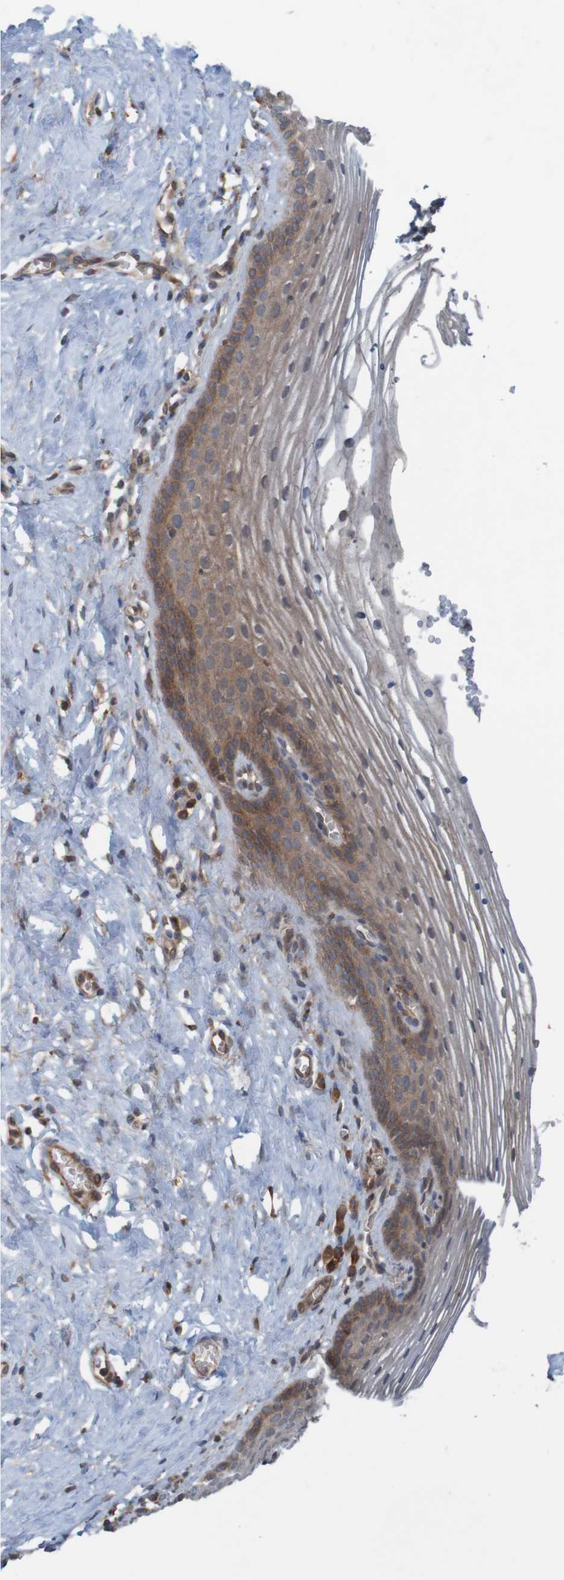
{"staining": {"intensity": "moderate", "quantity": "25%-75%", "location": "cytoplasmic/membranous"}, "tissue": "vagina", "cell_type": "Squamous epithelial cells", "image_type": "normal", "snomed": [{"axis": "morphology", "description": "Normal tissue, NOS"}, {"axis": "topography", "description": "Vagina"}], "caption": "This image reveals IHC staining of benign vagina, with medium moderate cytoplasmic/membranous positivity in about 25%-75% of squamous epithelial cells.", "gene": "ARHGEF11", "patient": {"sex": "female", "age": 32}}